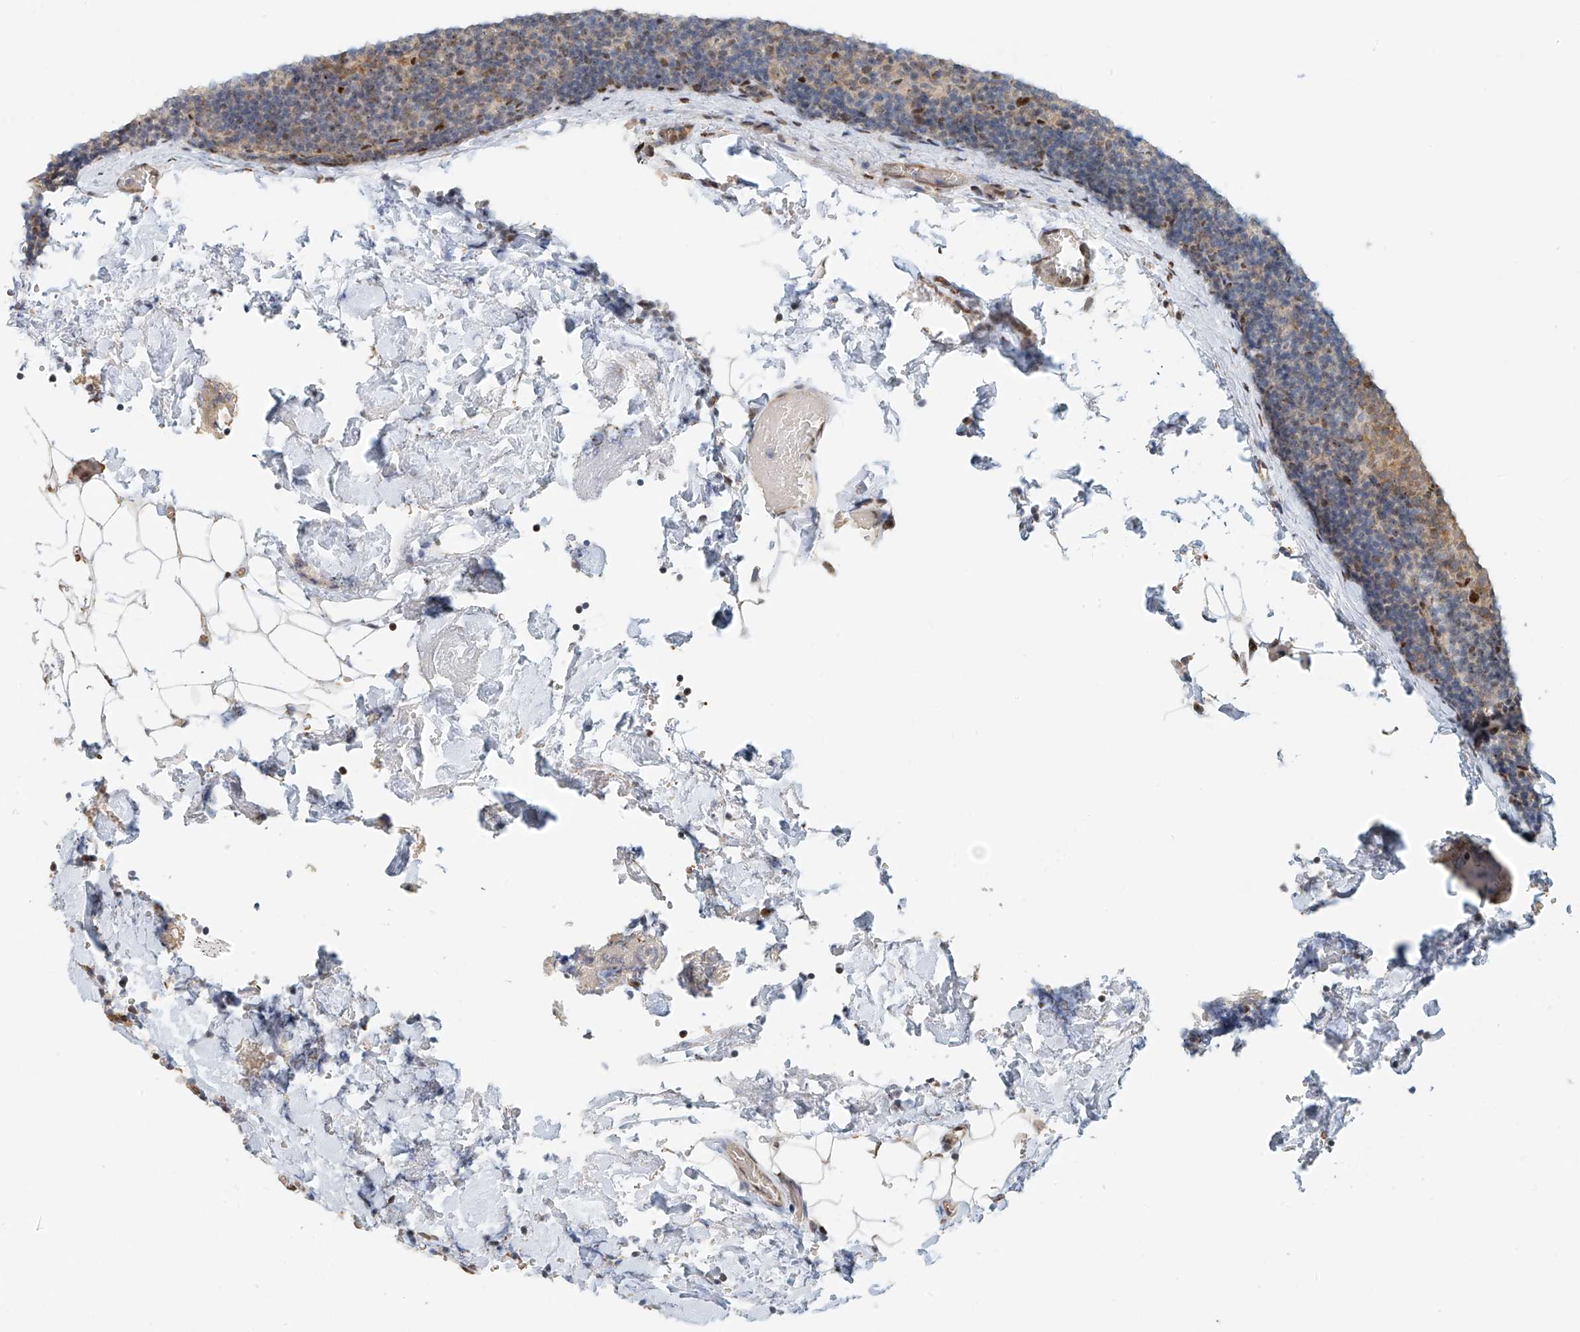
{"staining": {"intensity": "weak", "quantity": ">75%", "location": "nuclear"}, "tissue": "lymph node", "cell_type": "Germinal center cells", "image_type": "normal", "snomed": [{"axis": "morphology", "description": "Normal tissue, NOS"}, {"axis": "topography", "description": "Lymph node"}], "caption": "Benign lymph node demonstrates weak nuclear expression in about >75% of germinal center cells, visualized by immunohistochemistry.", "gene": "ZNF514", "patient": {"sex": "female", "age": 22}}